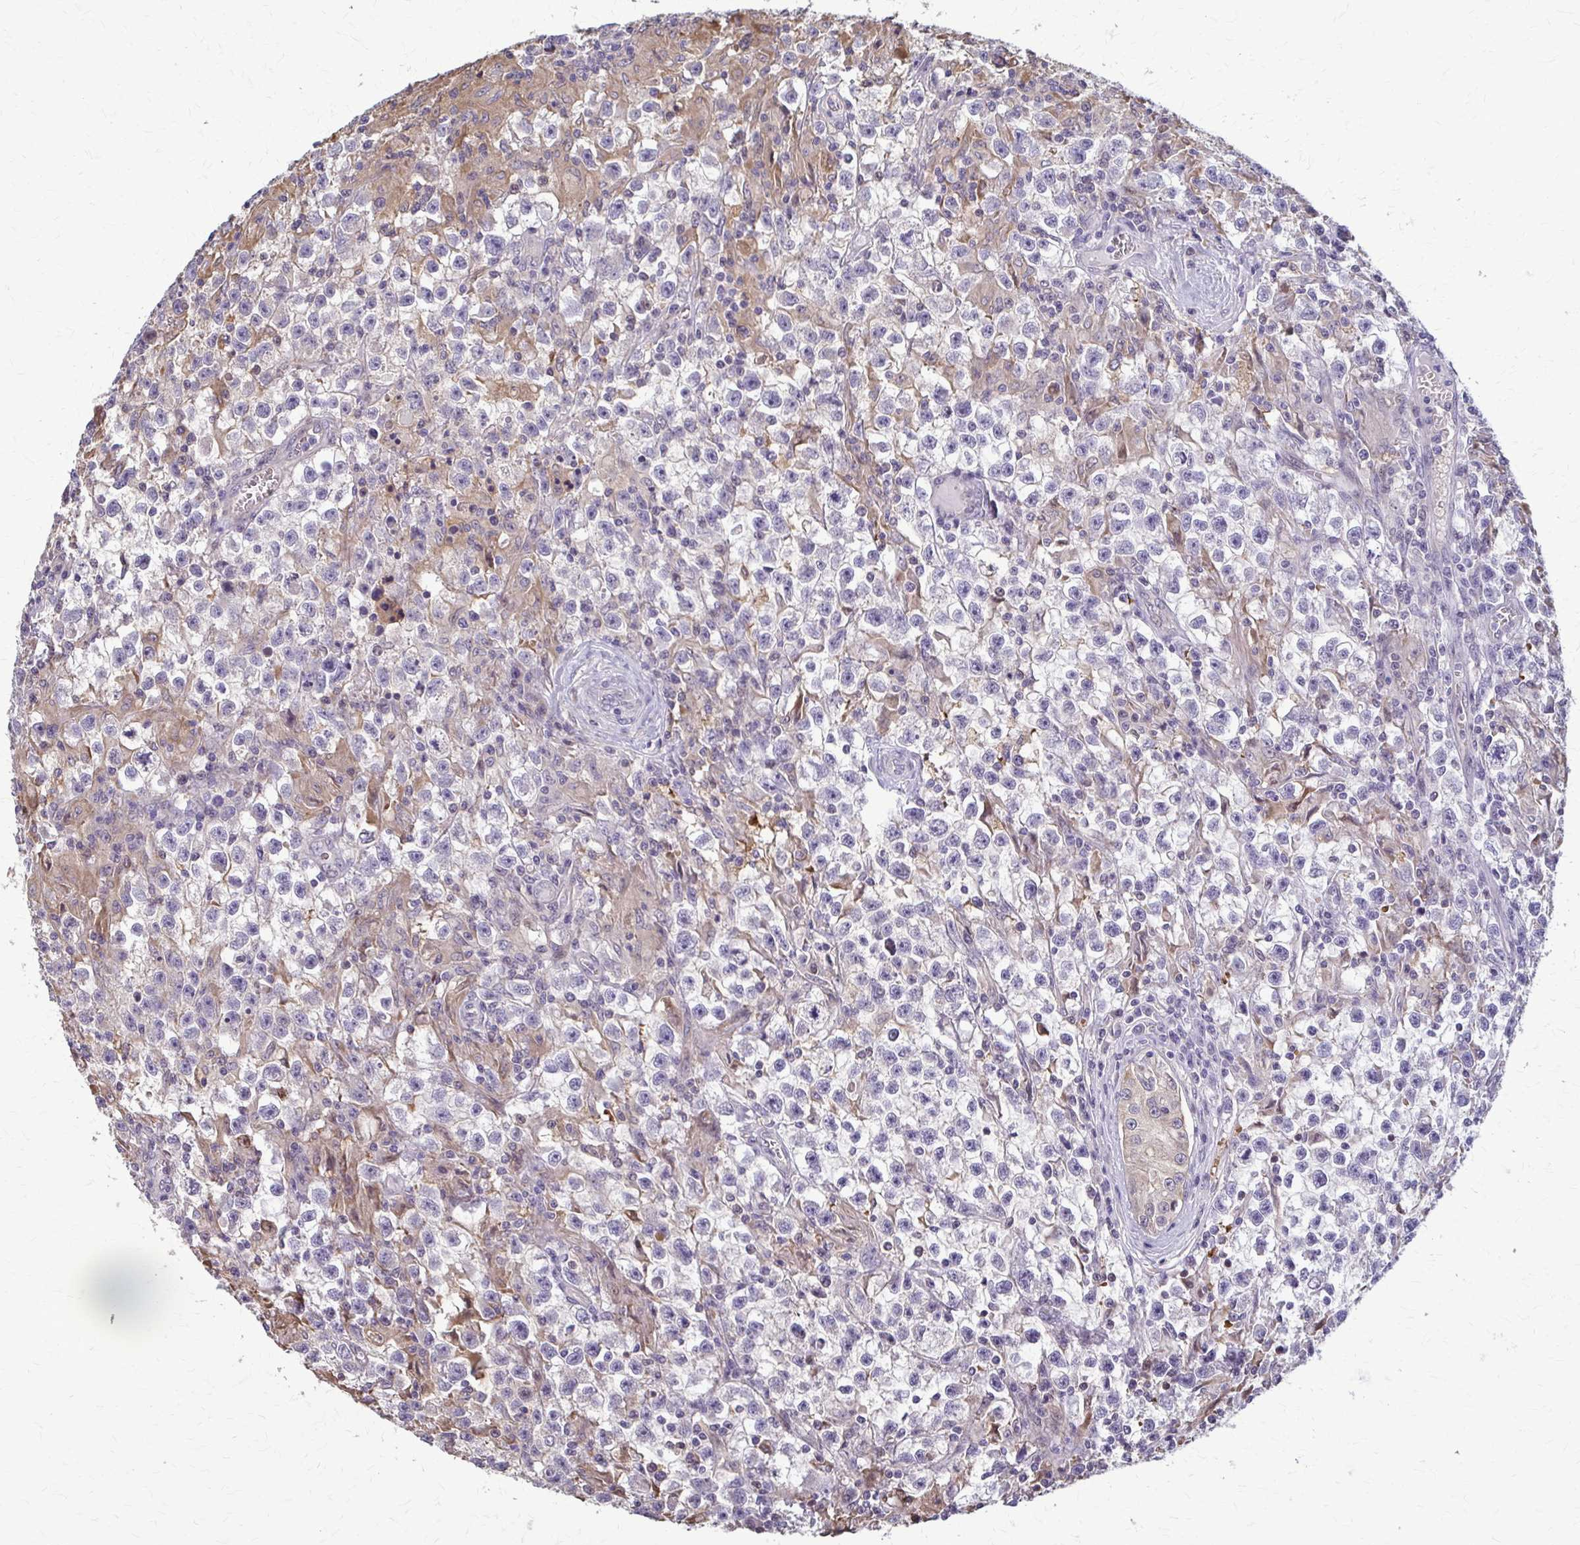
{"staining": {"intensity": "negative", "quantity": "none", "location": "none"}, "tissue": "testis cancer", "cell_type": "Tumor cells", "image_type": "cancer", "snomed": [{"axis": "morphology", "description": "Seminoma, NOS"}, {"axis": "topography", "description": "Testis"}], "caption": "Tumor cells show no significant protein expression in testis cancer.", "gene": "ZNF34", "patient": {"sex": "male", "age": 31}}